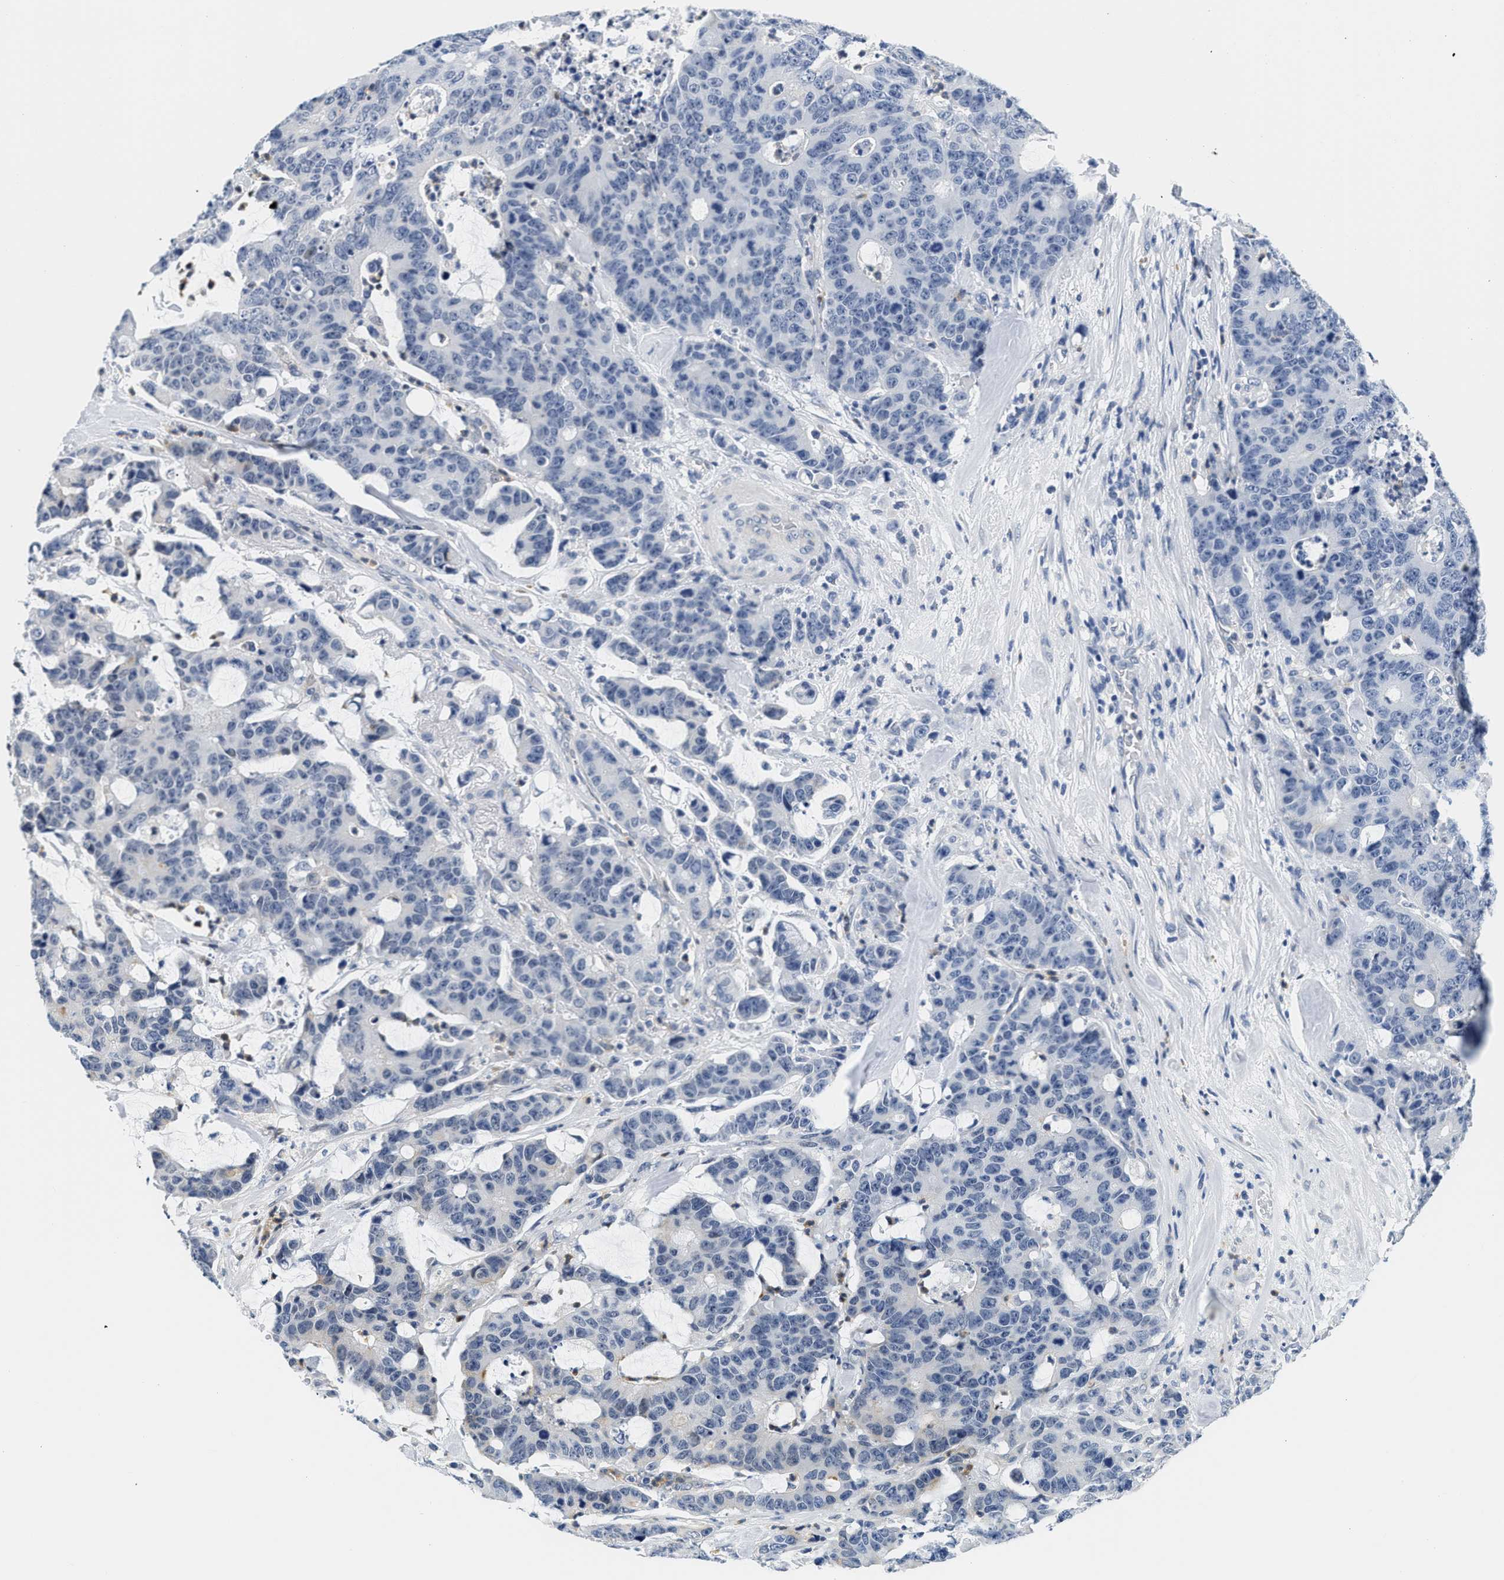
{"staining": {"intensity": "negative", "quantity": "none", "location": "none"}, "tissue": "colorectal cancer", "cell_type": "Tumor cells", "image_type": "cancer", "snomed": [{"axis": "morphology", "description": "Adenocarcinoma, NOS"}, {"axis": "topography", "description": "Colon"}], "caption": "Human colorectal cancer (adenocarcinoma) stained for a protein using immunohistochemistry demonstrates no expression in tumor cells.", "gene": "SMAD4", "patient": {"sex": "female", "age": 86}}